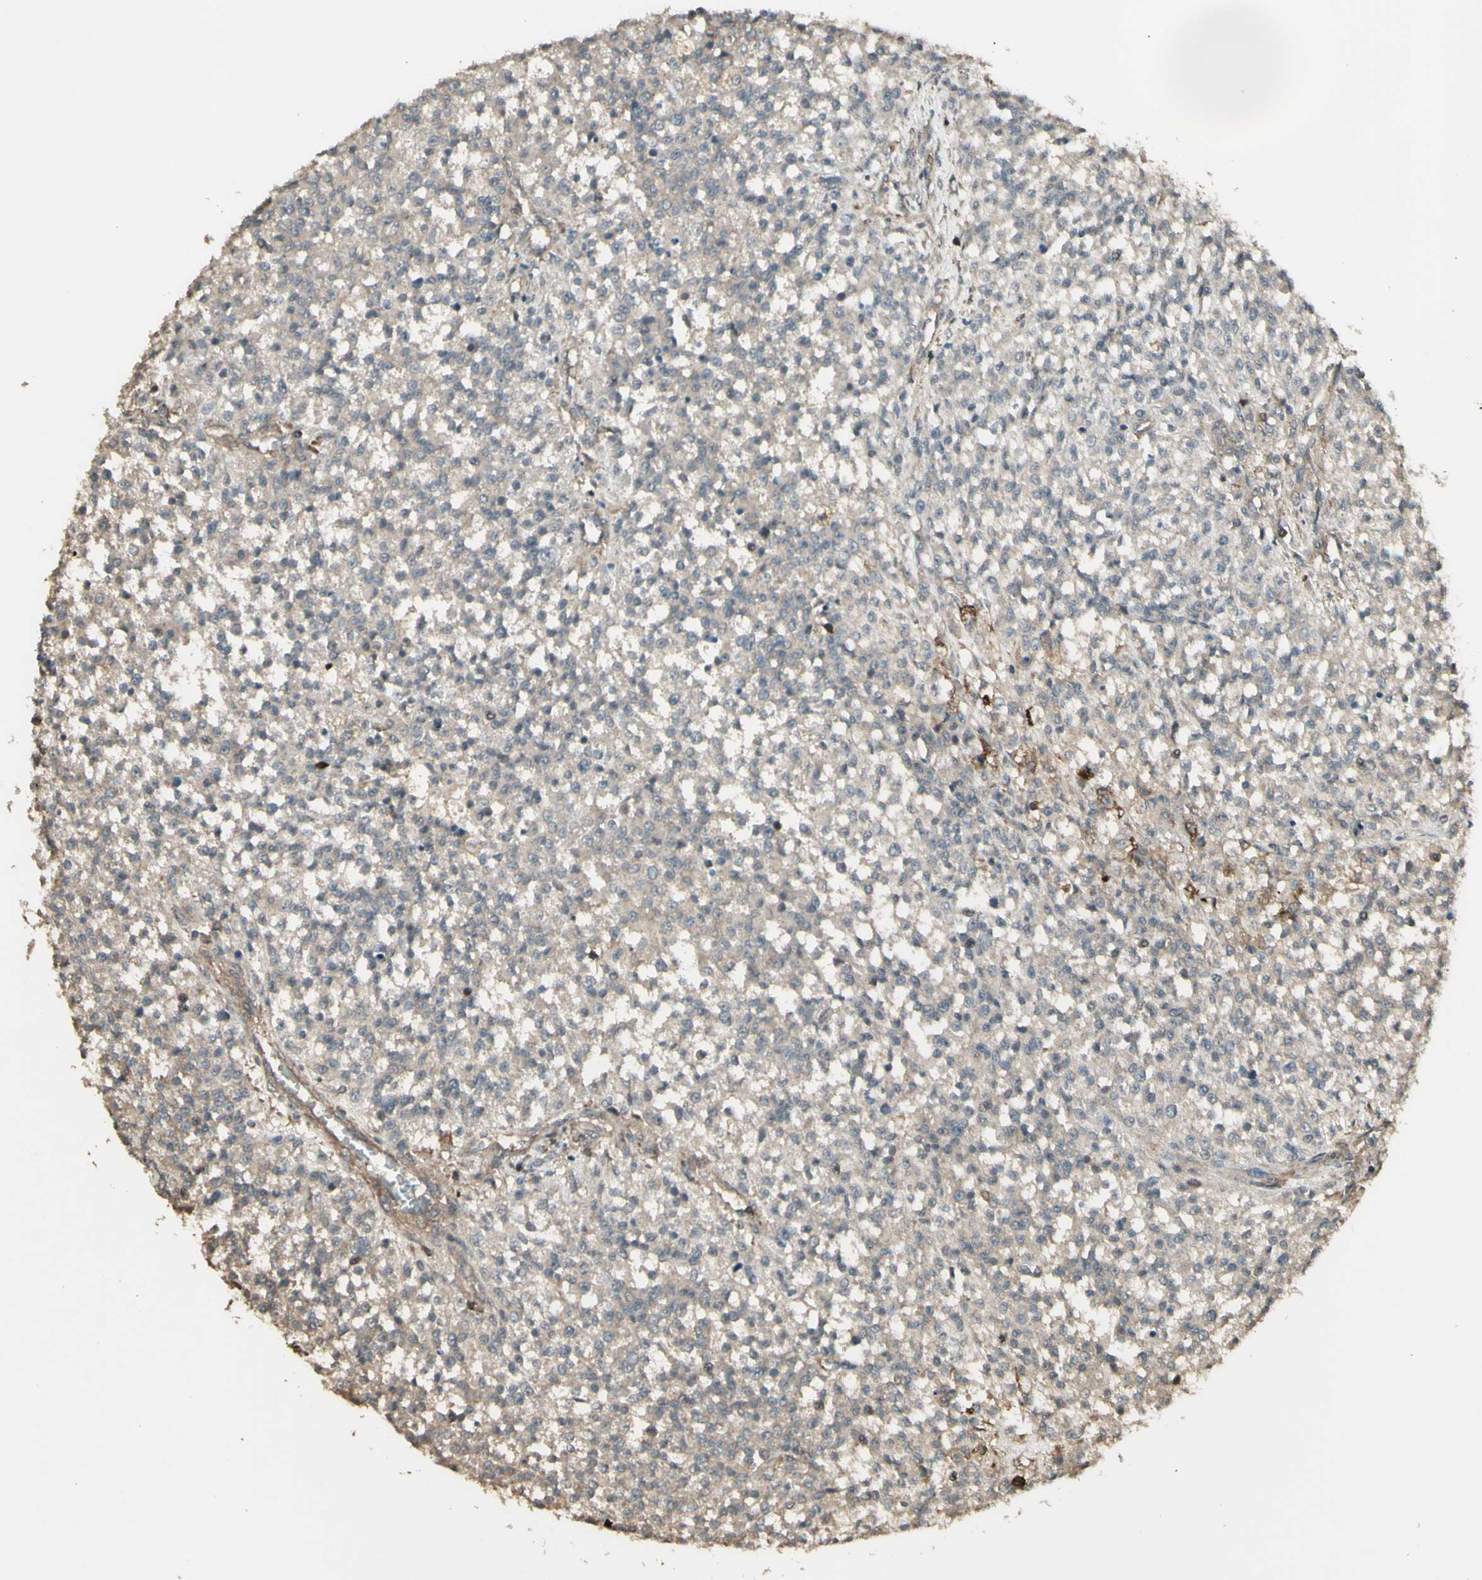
{"staining": {"intensity": "weak", "quantity": ">75%", "location": "cytoplasmic/membranous"}, "tissue": "testis cancer", "cell_type": "Tumor cells", "image_type": "cancer", "snomed": [{"axis": "morphology", "description": "Seminoma, NOS"}, {"axis": "topography", "description": "Testis"}], "caption": "An image of human testis cancer (seminoma) stained for a protein shows weak cytoplasmic/membranous brown staining in tumor cells.", "gene": "GNAS", "patient": {"sex": "male", "age": 59}}